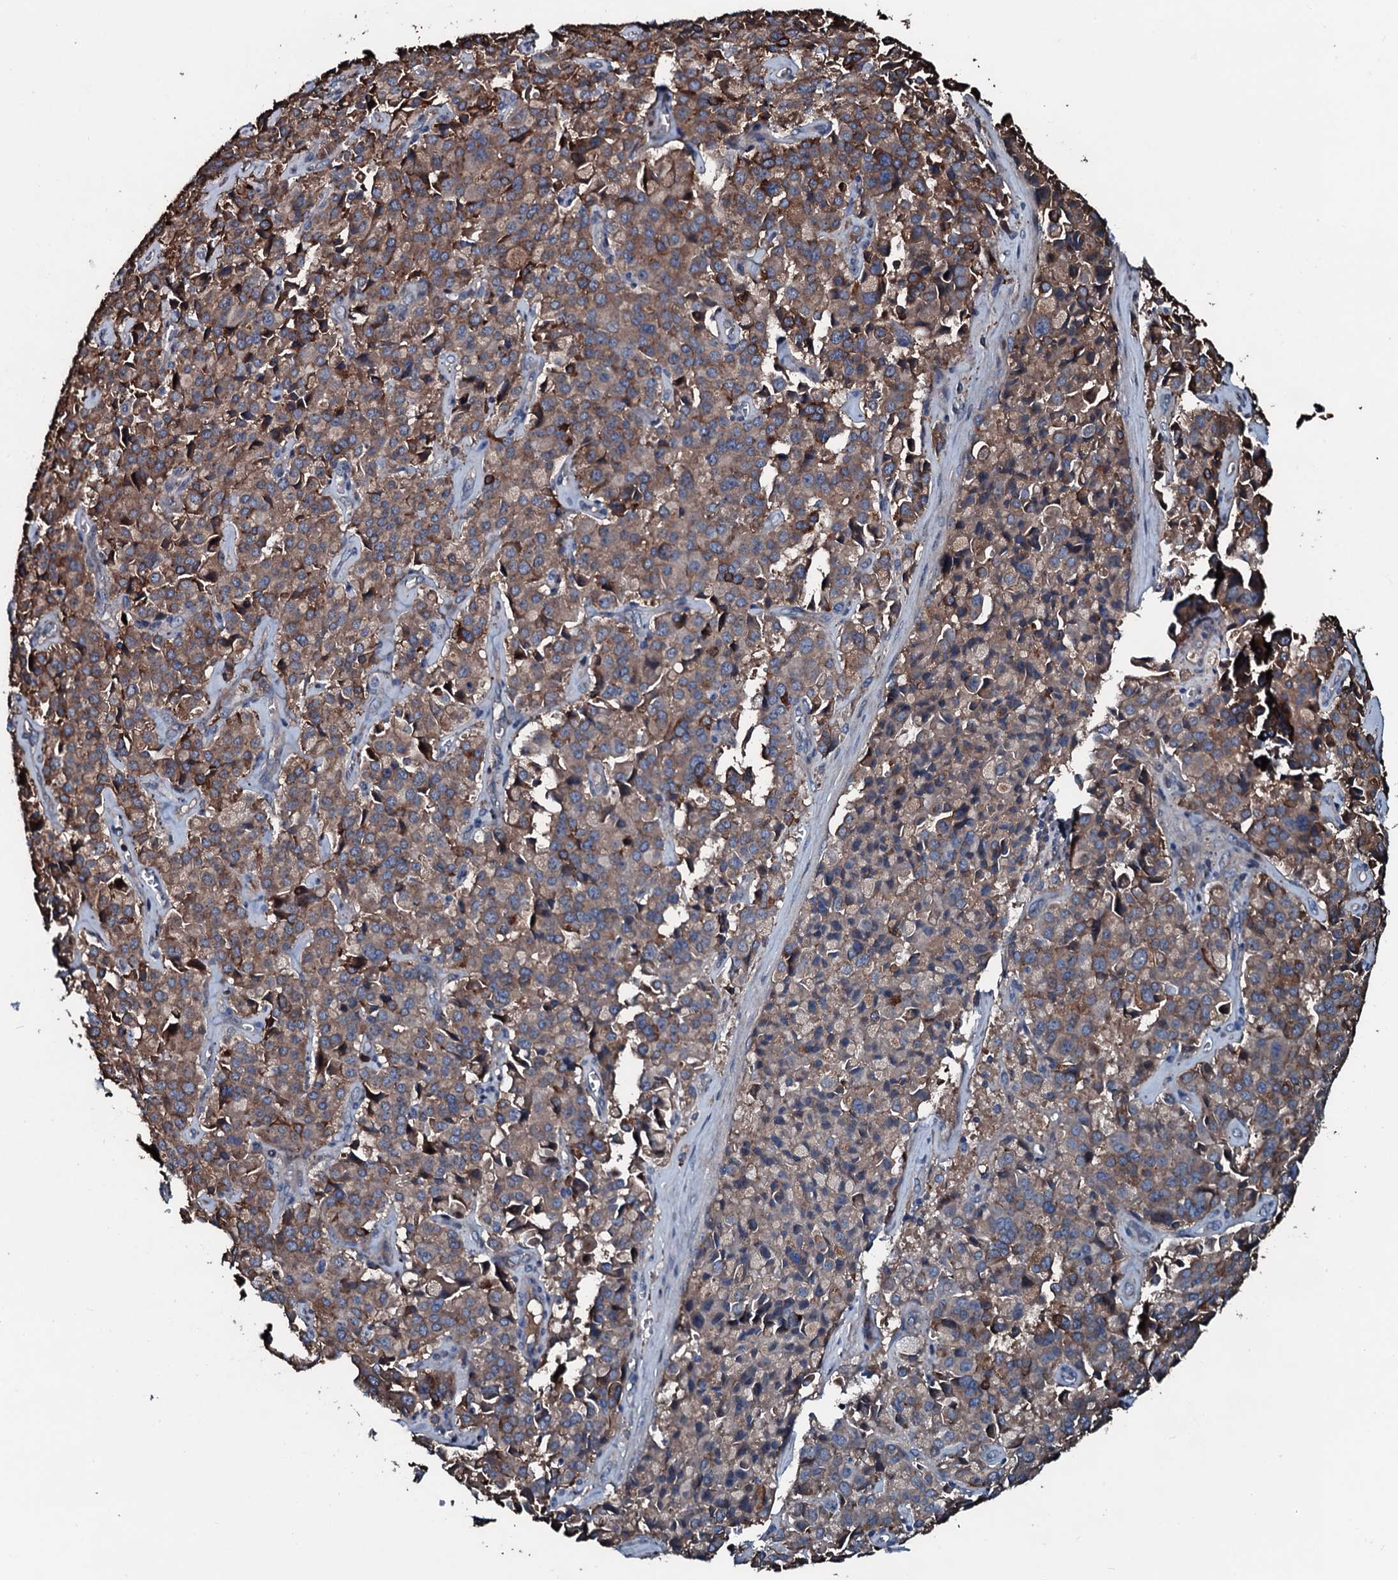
{"staining": {"intensity": "moderate", "quantity": ">75%", "location": "cytoplasmic/membranous"}, "tissue": "pancreatic cancer", "cell_type": "Tumor cells", "image_type": "cancer", "snomed": [{"axis": "morphology", "description": "Adenocarcinoma, NOS"}, {"axis": "topography", "description": "Pancreas"}], "caption": "The immunohistochemical stain labels moderate cytoplasmic/membranous staining in tumor cells of pancreatic cancer (adenocarcinoma) tissue.", "gene": "AARS1", "patient": {"sex": "male", "age": 65}}